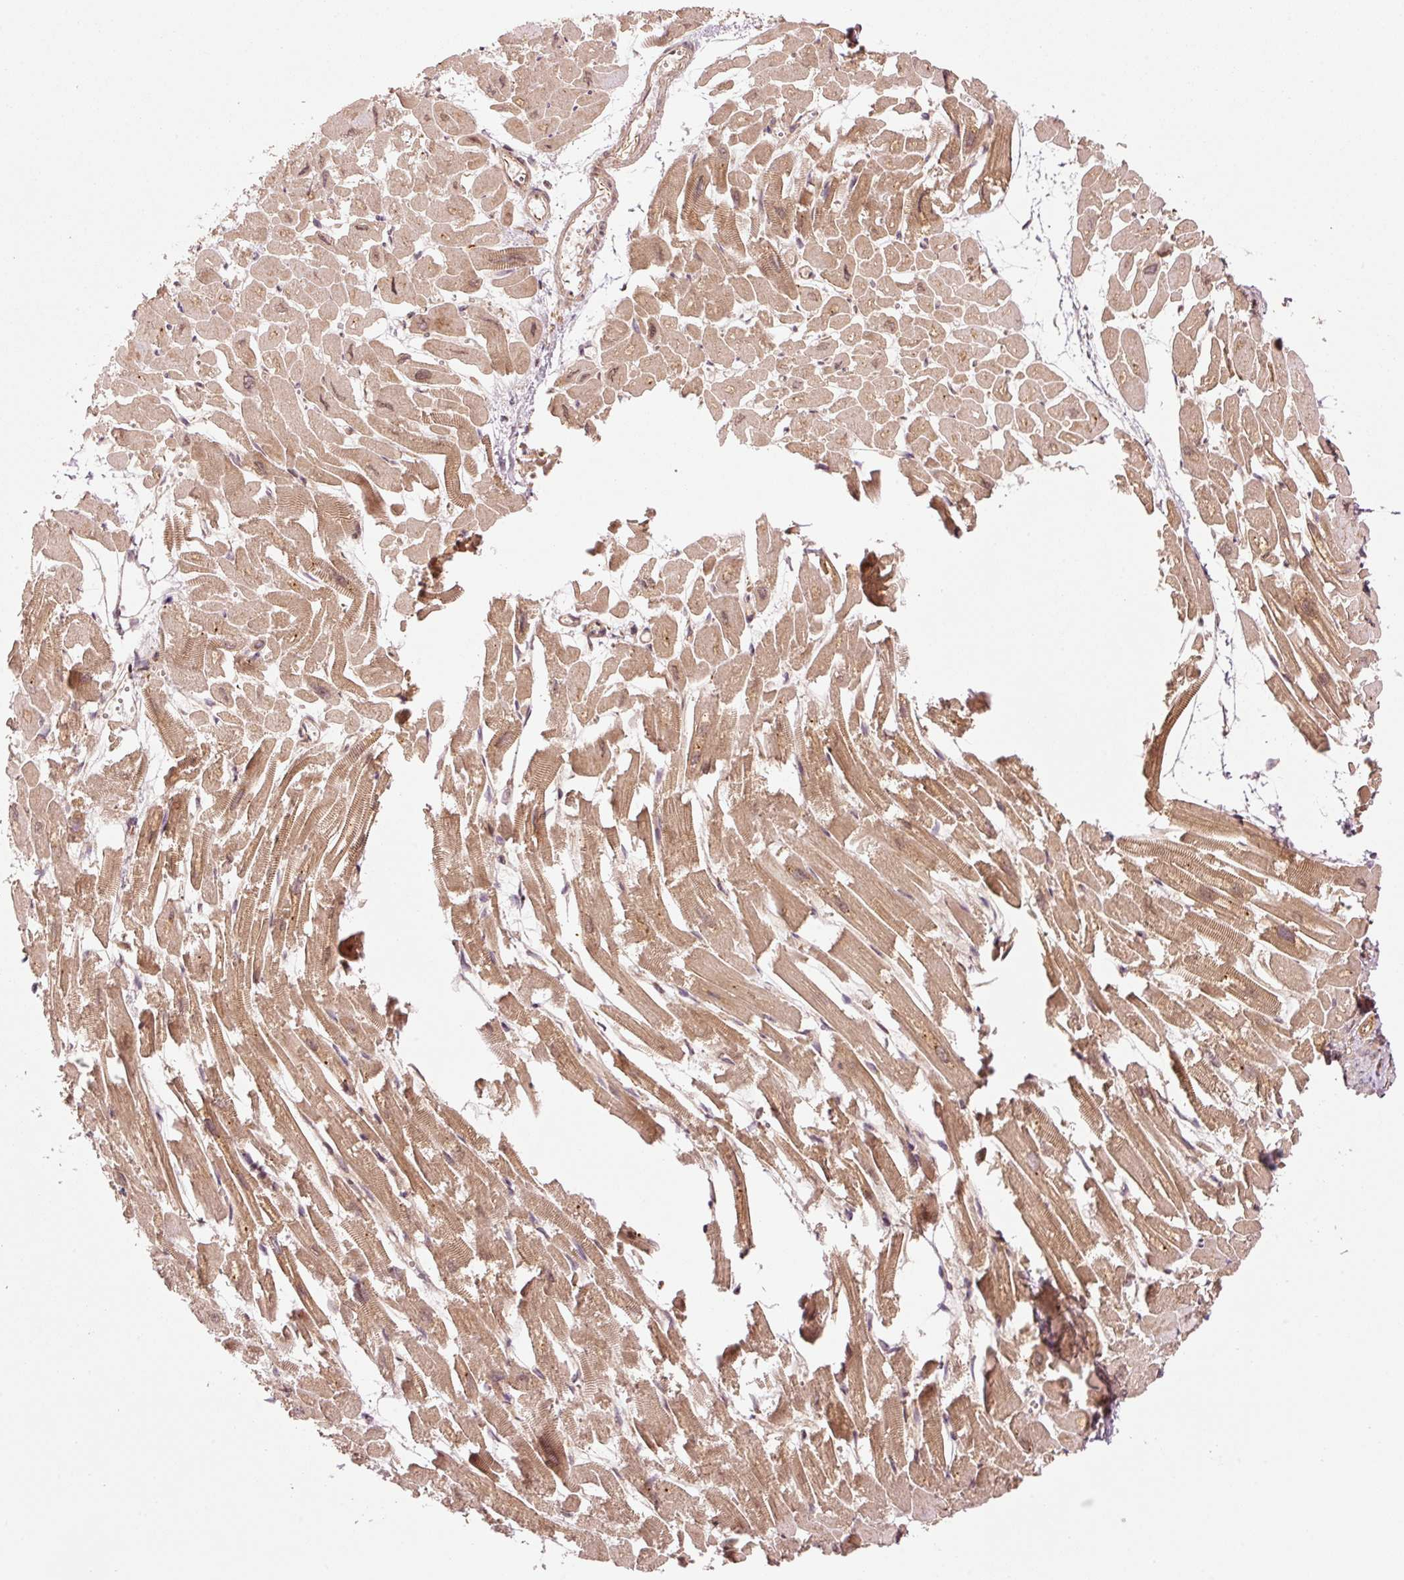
{"staining": {"intensity": "moderate", "quantity": ">75%", "location": "cytoplasmic/membranous"}, "tissue": "heart muscle", "cell_type": "Cardiomyocytes", "image_type": "normal", "snomed": [{"axis": "morphology", "description": "Normal tissue, NOS"}, {"axis": "topography", "description": "Heart"}], "caption": "Cardiomyocytes display moderate cytoplasmic/membranous positivity in about >75% of cells in unremarkable heart muscle. (IHC, brightfield microscopy, high magnification).", "gene": "OXER1", "patient": {"sex": "male", "age": 54}}